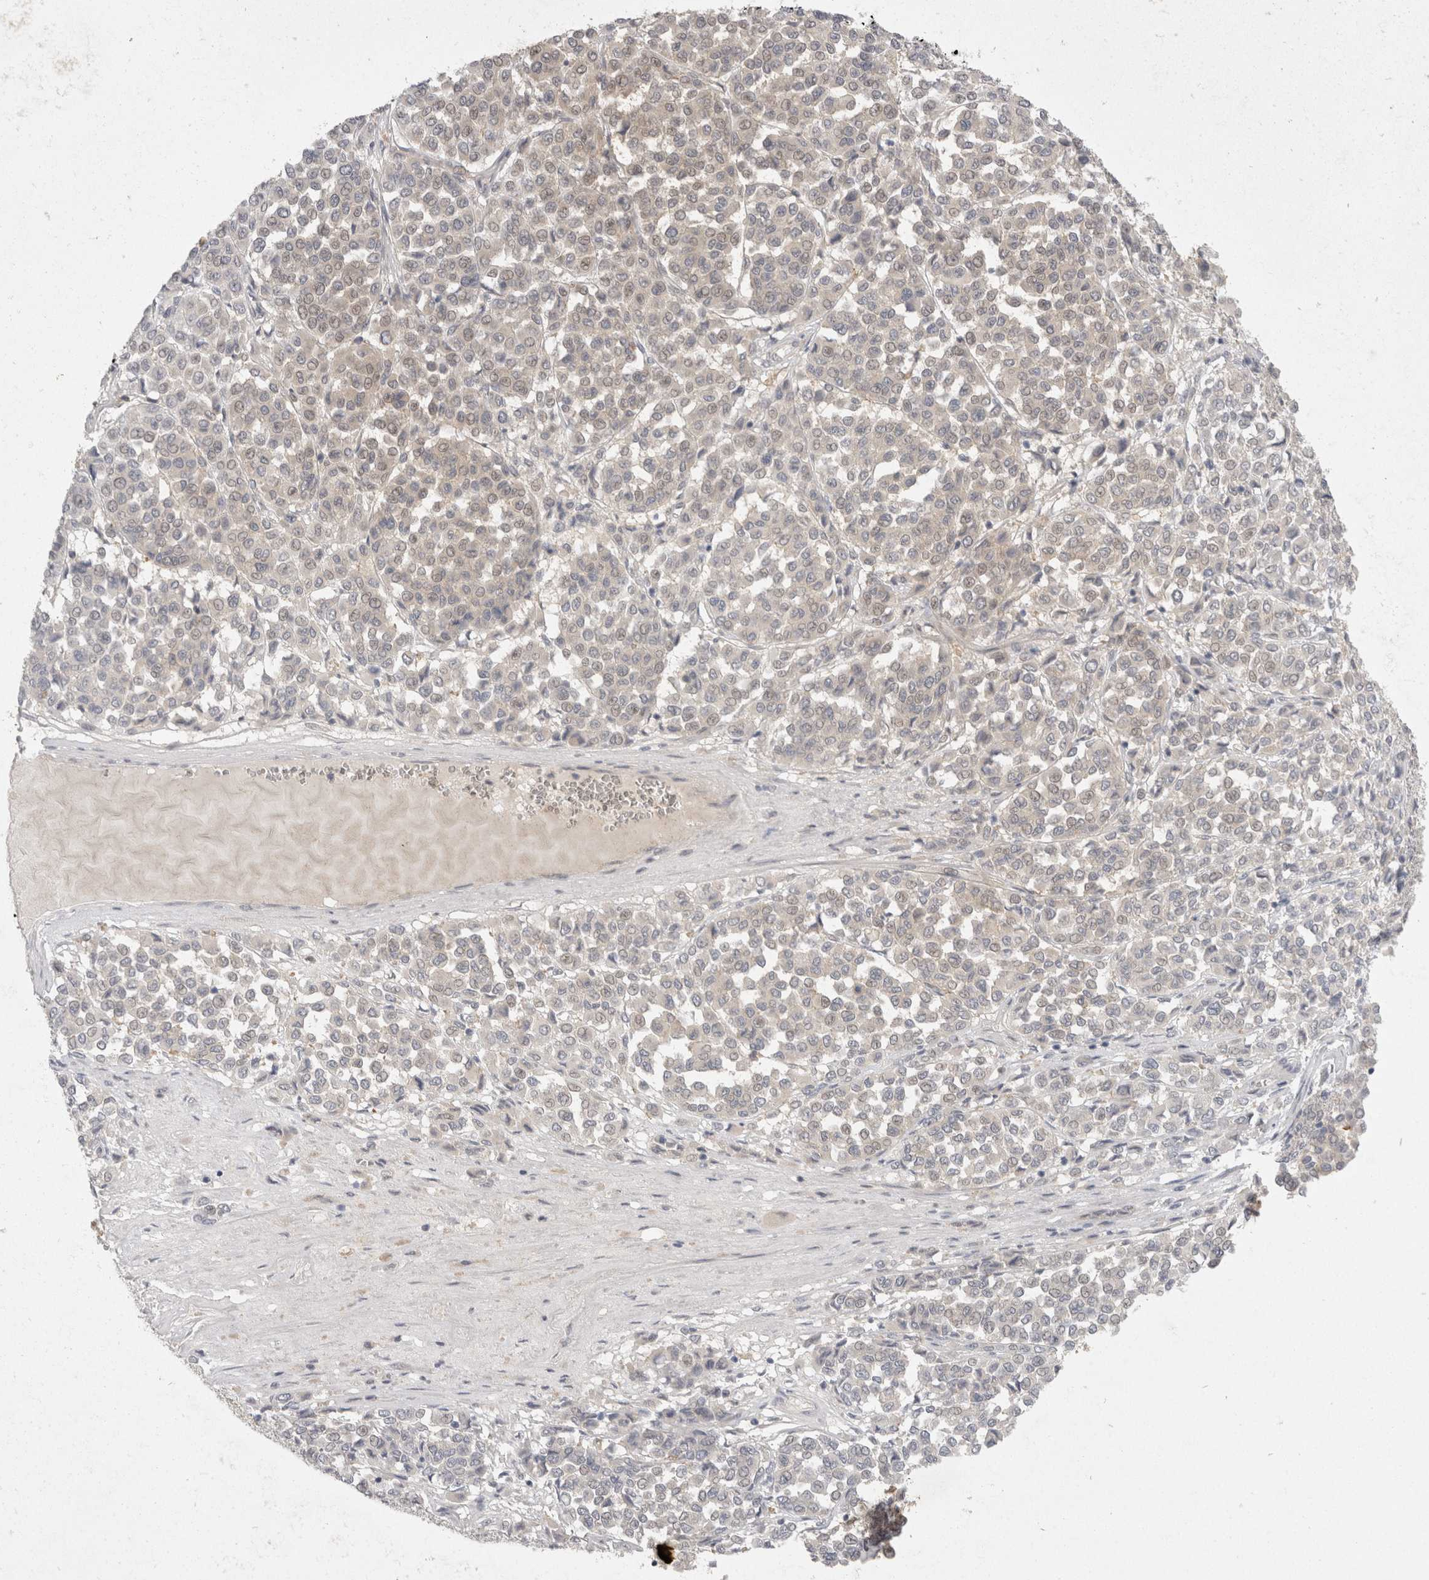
{"staining": {"intensity": "negative", "quantity": "none", "location": "none"}, "tissue": "melanoma", "cell_type": "Tumor cells", "image_type": "cancer", "snomed": [{"axis": "morphology", "description": "Malignant melanoma, Metastatic site"}, {"axis": "topography", "description": "Pancreas"}], "caption": "Tumor cells show no significant protein expression in malignant melanoma (metastatic site).", "gene": "TOM1L2", "patient": {"sex": "female", "age": 30}}